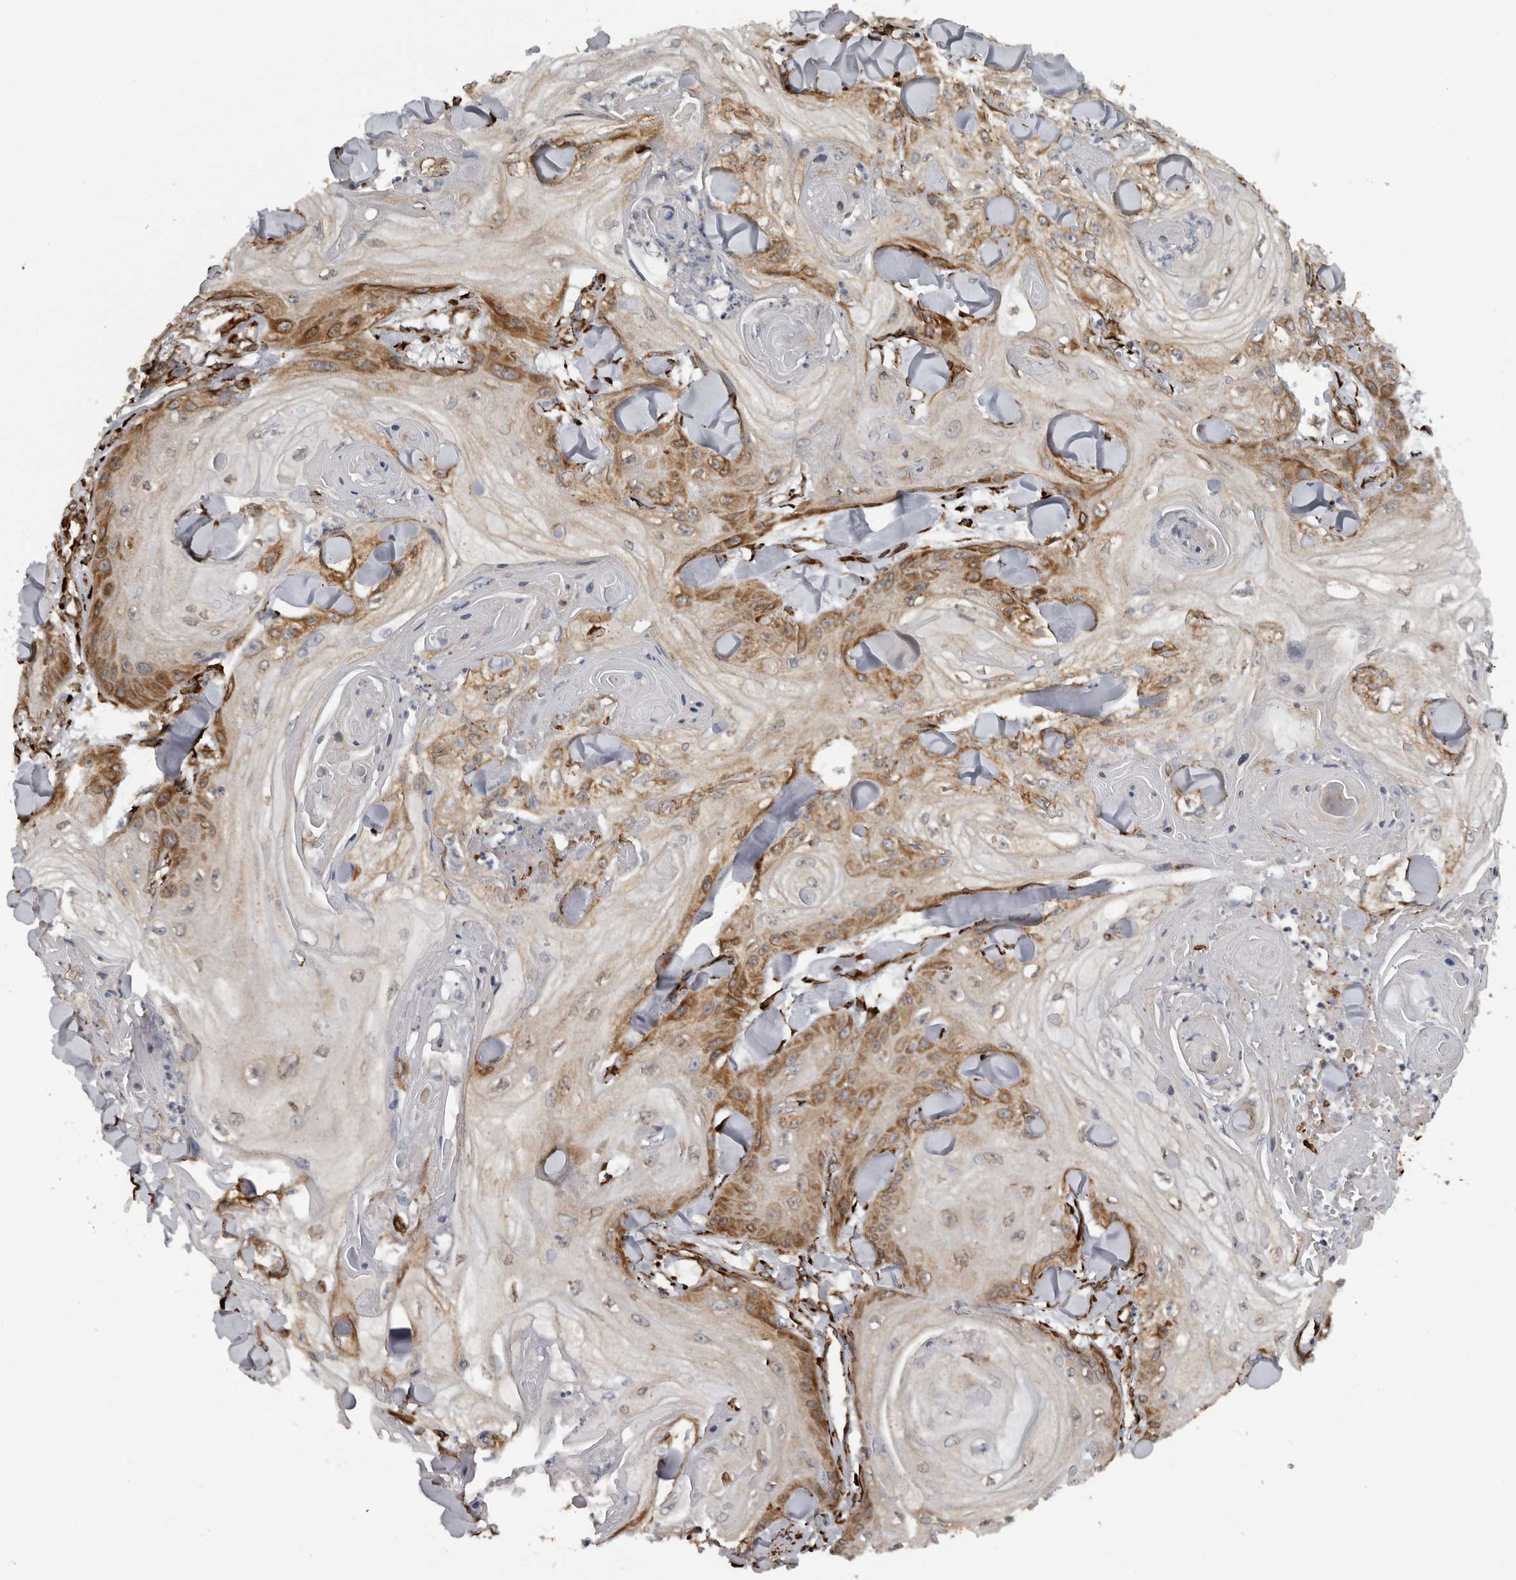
{"staining": {"intensity": "moderate", "quantity": "25%-75%", "location": "cytoplasmic/membranous"}, "tissue": "skin cancer", "cell_type": "Tumor cells", "image_type": "cancer", "snomed": [{"axis": "morphology", "description": "Squamous cell carcinoma, NOS"}, {"axis": "topography", "description": "Skin"}], "caption": "Approximately 25%-75% of tumor cells in skin cancer demonstrate moderate cytoplasmic/membranous protein staining as visualized by brown immunohistochemical staining.", "gene": "CEP350", "patient": {"sex": "male", "age": 74}}